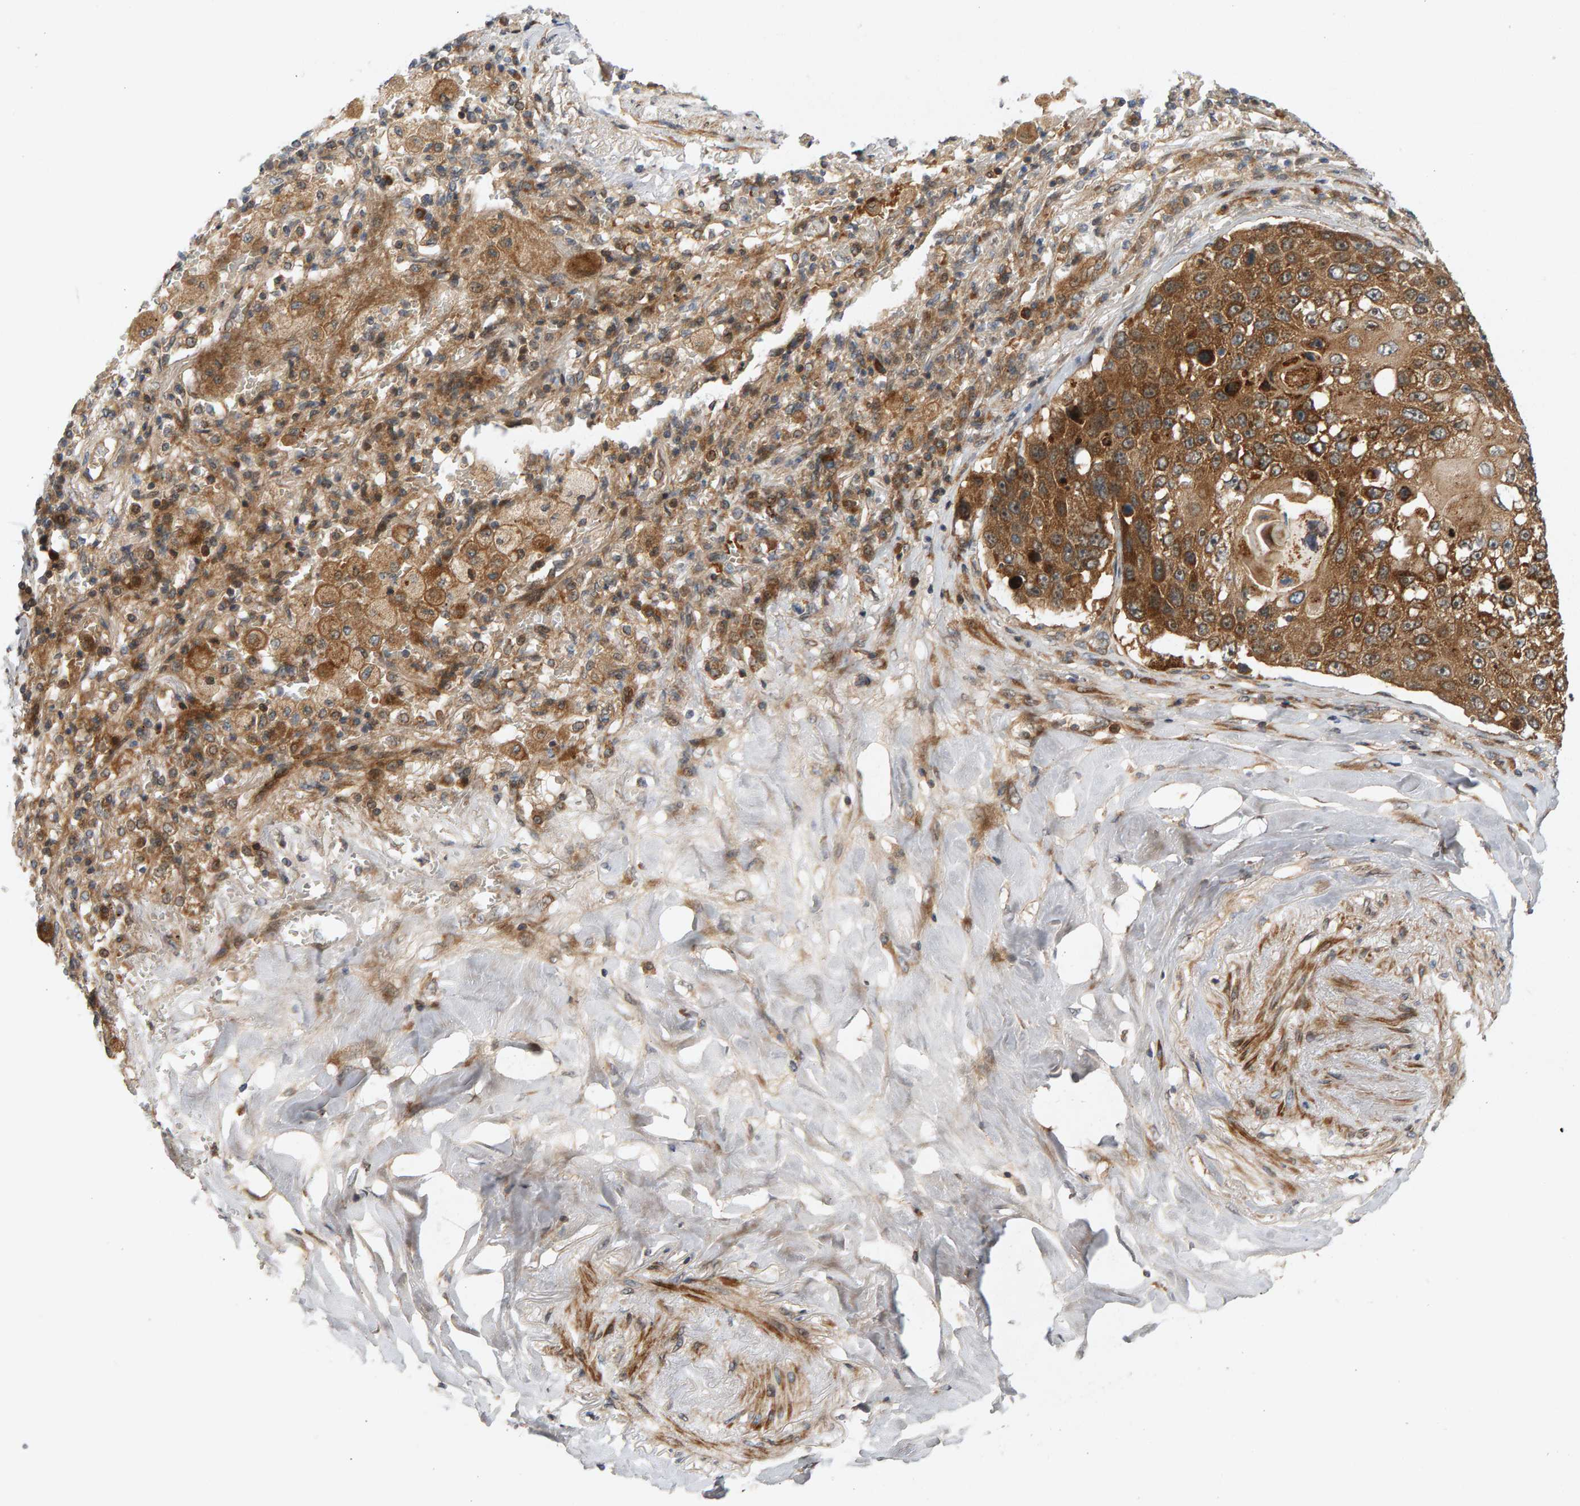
{"staining": {"intensity": "strong", "quantity": ">75%", "location": "cytoplasmic/membranous"}, "tissue": "lung cancer", "cell_type": "Tumor cells", "image_type": "cancer", "snomed": [{"axis": "morphology", "description": "Squamous cell carcinoma, NOS"}, {"axis": "topography", "description": "Lung"}], "caption": "The photomicrograph demonstrates a brown stain indicating the presence of a protein in the cytoplasmic/membranous of tumor cells in lung cancer.", "gene": "BAHCC1", "patient": {"sex": "male", "age": 61}}